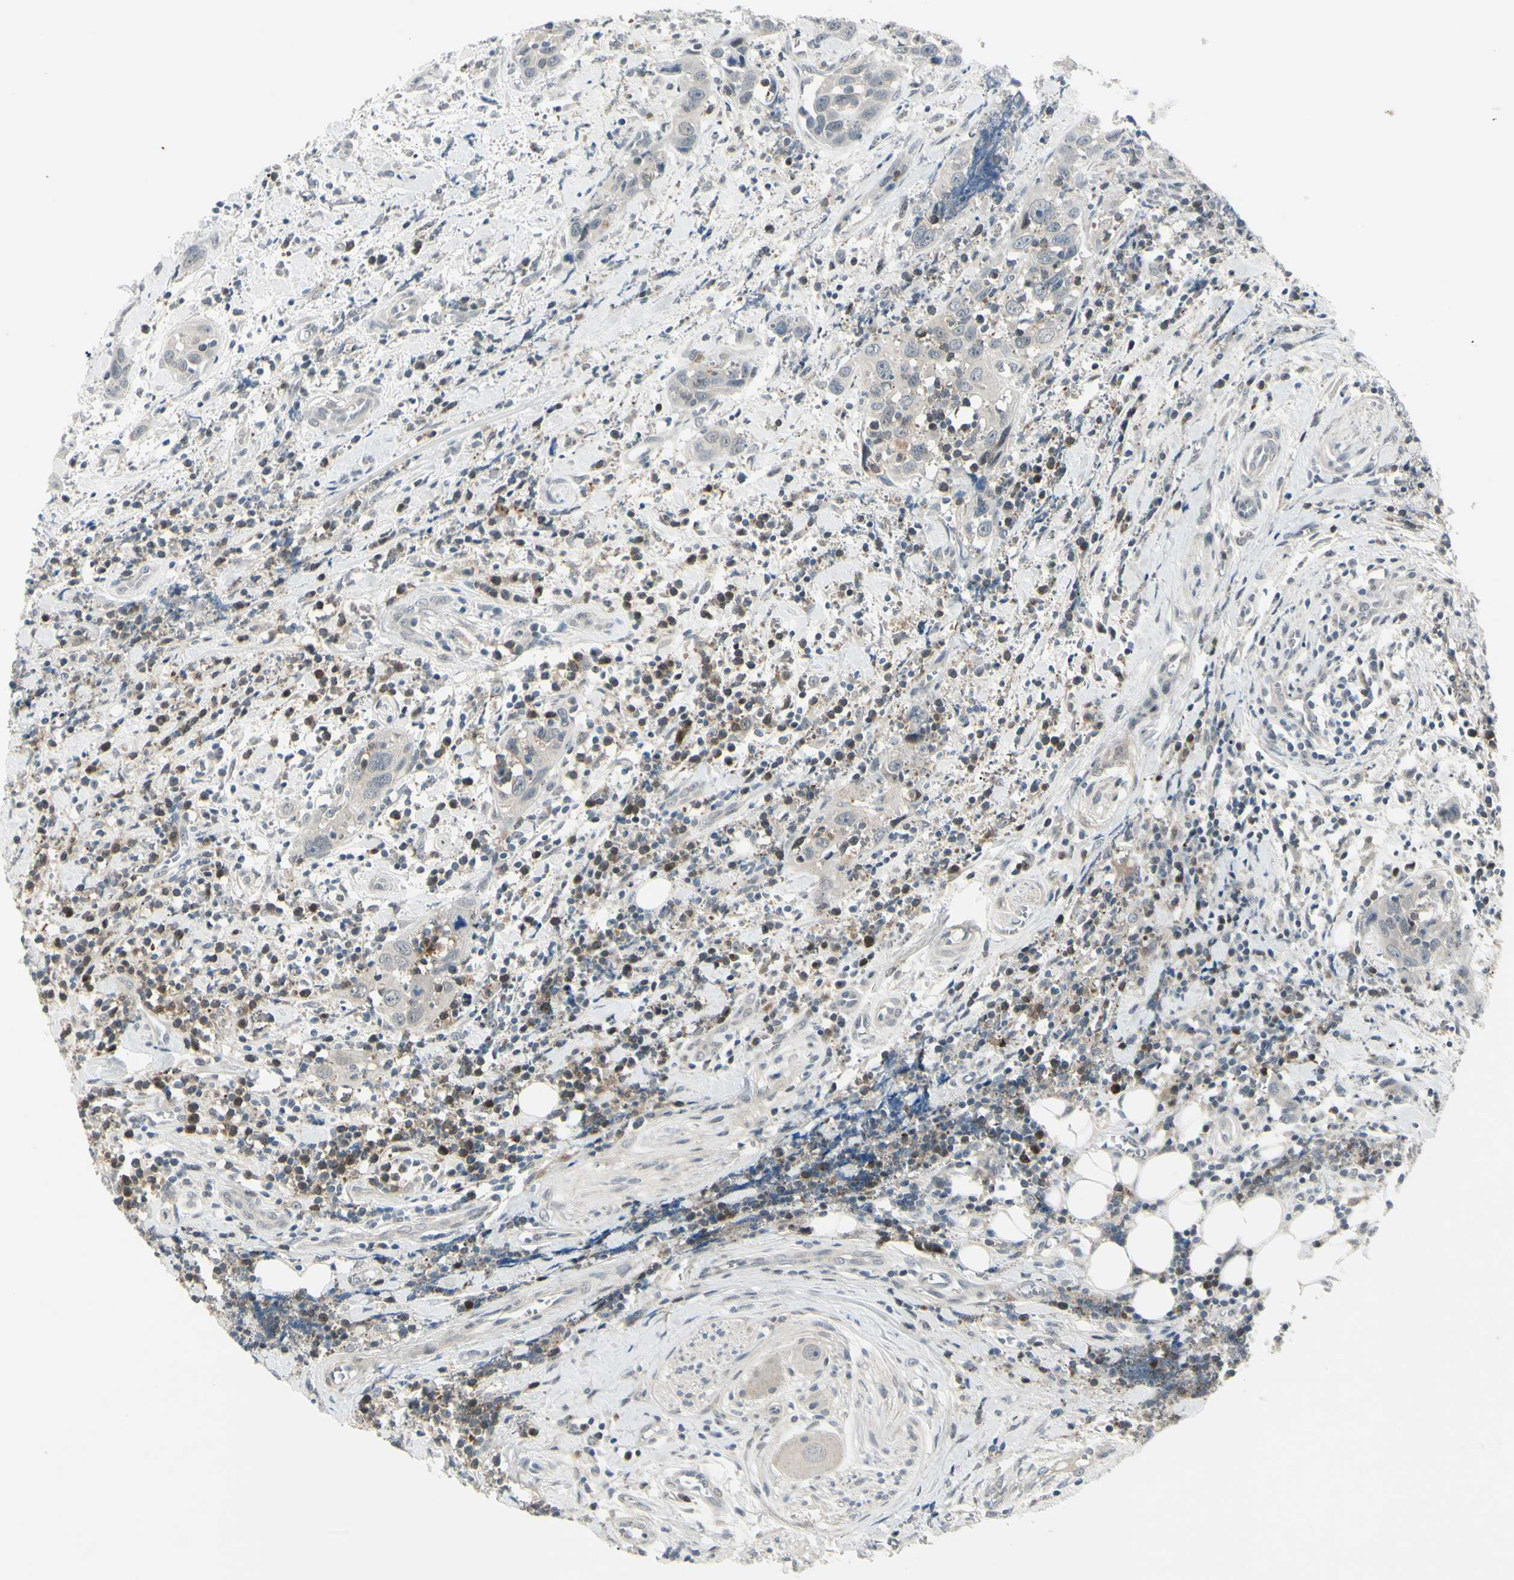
{"staining": {"intensity": "negative", "quantity": "none", "location": "none"}, "tissue": "head and neck cancer", "cell_type": "Tumor cells", "image_type": "cancer", "snomed": [{"axis": "morphology", "description": "Squamous cell carcinoma, NOS"}, {"axis": "topography", "description": "Oral tissue"}, {"axis": "topography", "description": "Head-Neck"}], "caption": "This is an immunohistochemistry histopathology image of squamous cell carcinoma (head and neck). There is no positivity in tumor cells.", "gene": "ETNK1", "patient": {"sex": "female", "age": 50}}